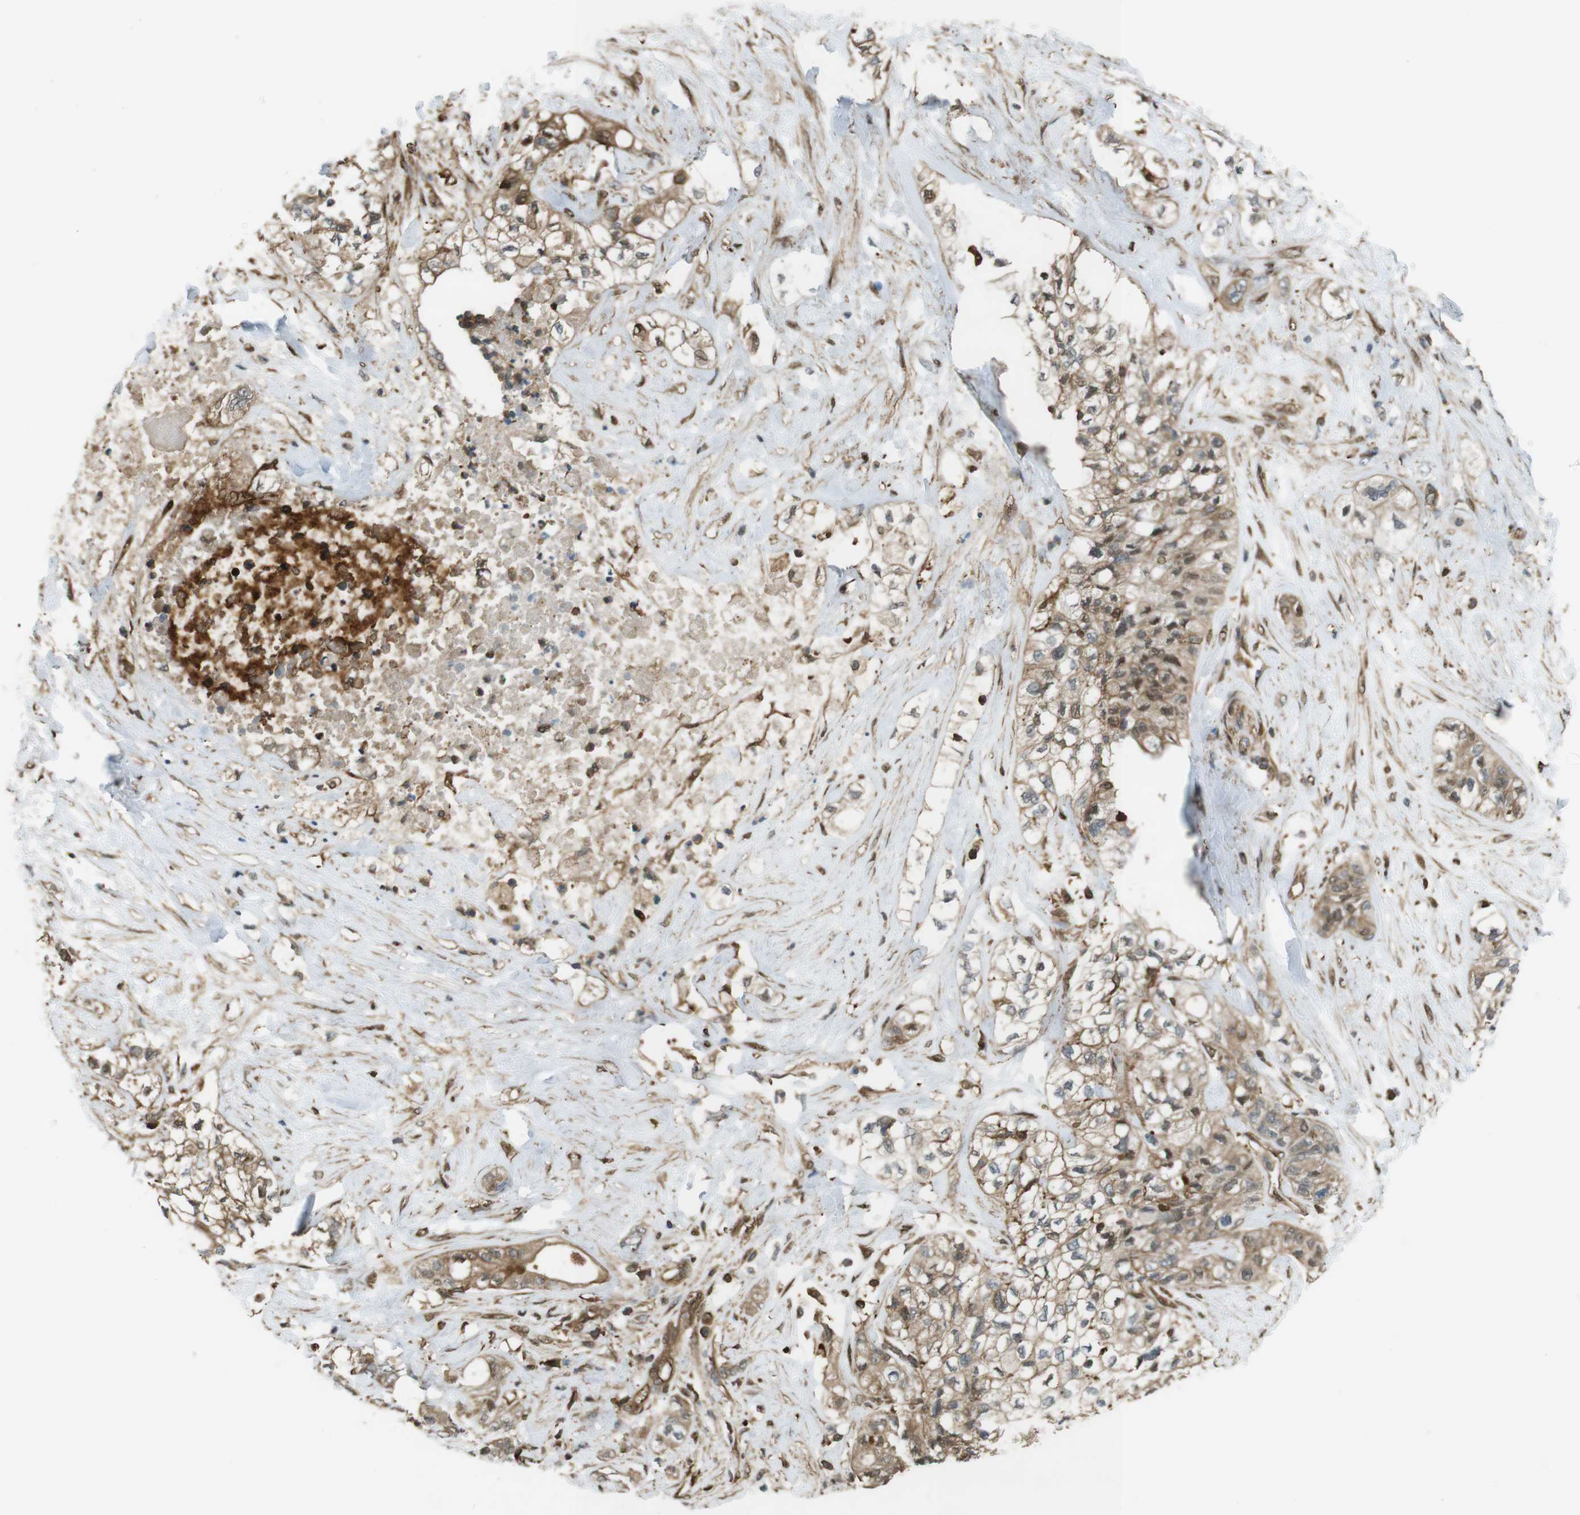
{"staining": {"intensity": "moderate", "quantity": ">75%", "location": "cytoplasmic/membranous"}, "tissue": "pancreatic cancer", "cell_type": "Tumor cells", "image_type": "cancer", "snomed": [{"axis": "morphology", "description": "Adenocarcinoma, NOS"}, {"axis": "topography", "description": "Pancreas"}], "caption": "Immunohistochemistry of pancreatic adenocarcinoma exhibits medium levels of moderate cytoplasmic/membranous expression in approximately >75% of tumor cells.", "gene": "ARHGDIA", "patient": {"sex": "male", "age": 70}}